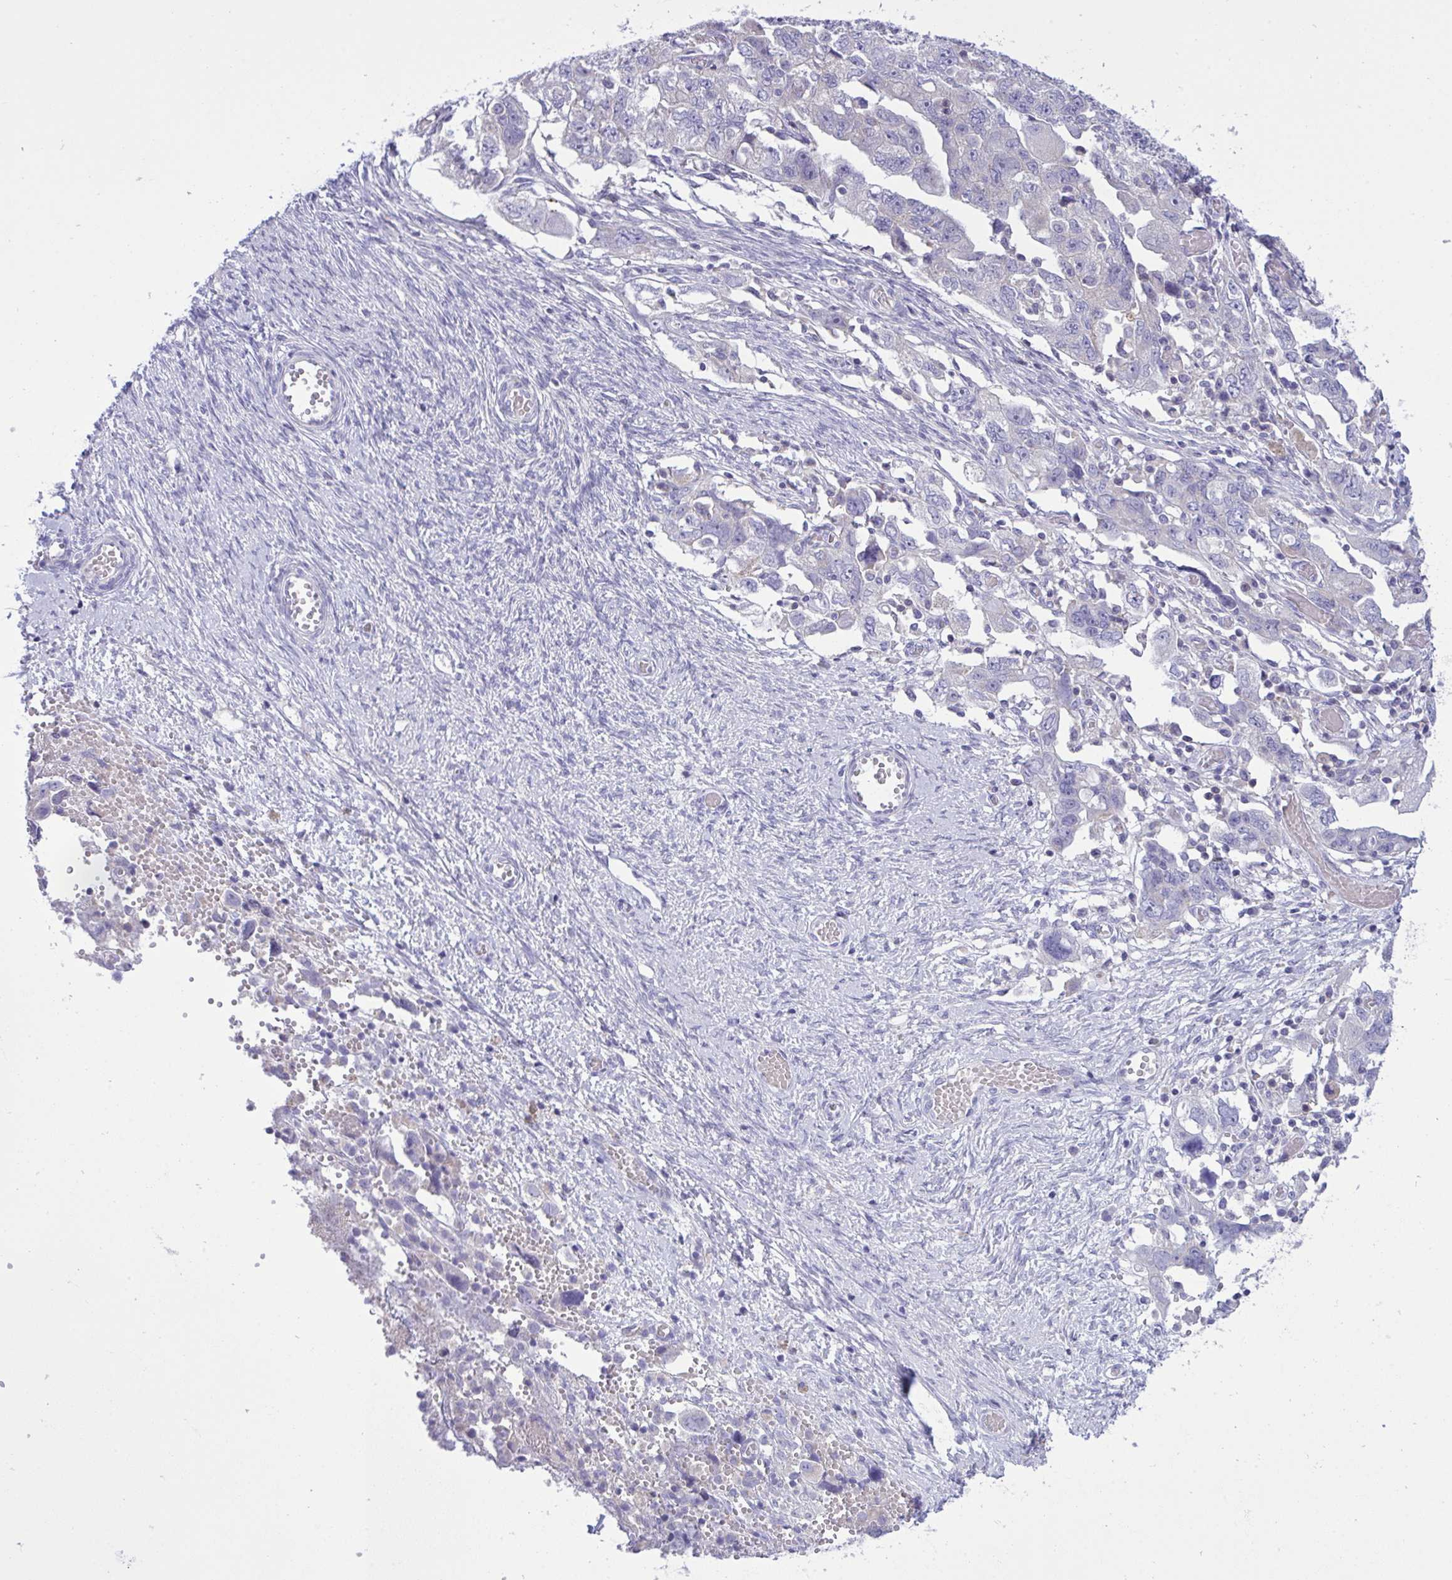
{"staining": {"intensity": "negative", "quantity": "none", "location": "none"}, "tissue": "ovarian cancer", "cell_type": "Tumor cells", "image_type": "cancer", "snomed": [{"axis": "morphology", "description": "Carcinoma, NOS"}, {"axis": "morphology", "description": "Cystadenocarcinoma, serous, NOS"}, {"axis": "topography", "description": "Ovary"}], "caption": "Human carcinoma (ovarian) stained for a protein using immunohistochemistry (IHC) displays no positivity in tumor cells.", "gene": "WDR97", "patient": {"sex": "female", "age": 69}}